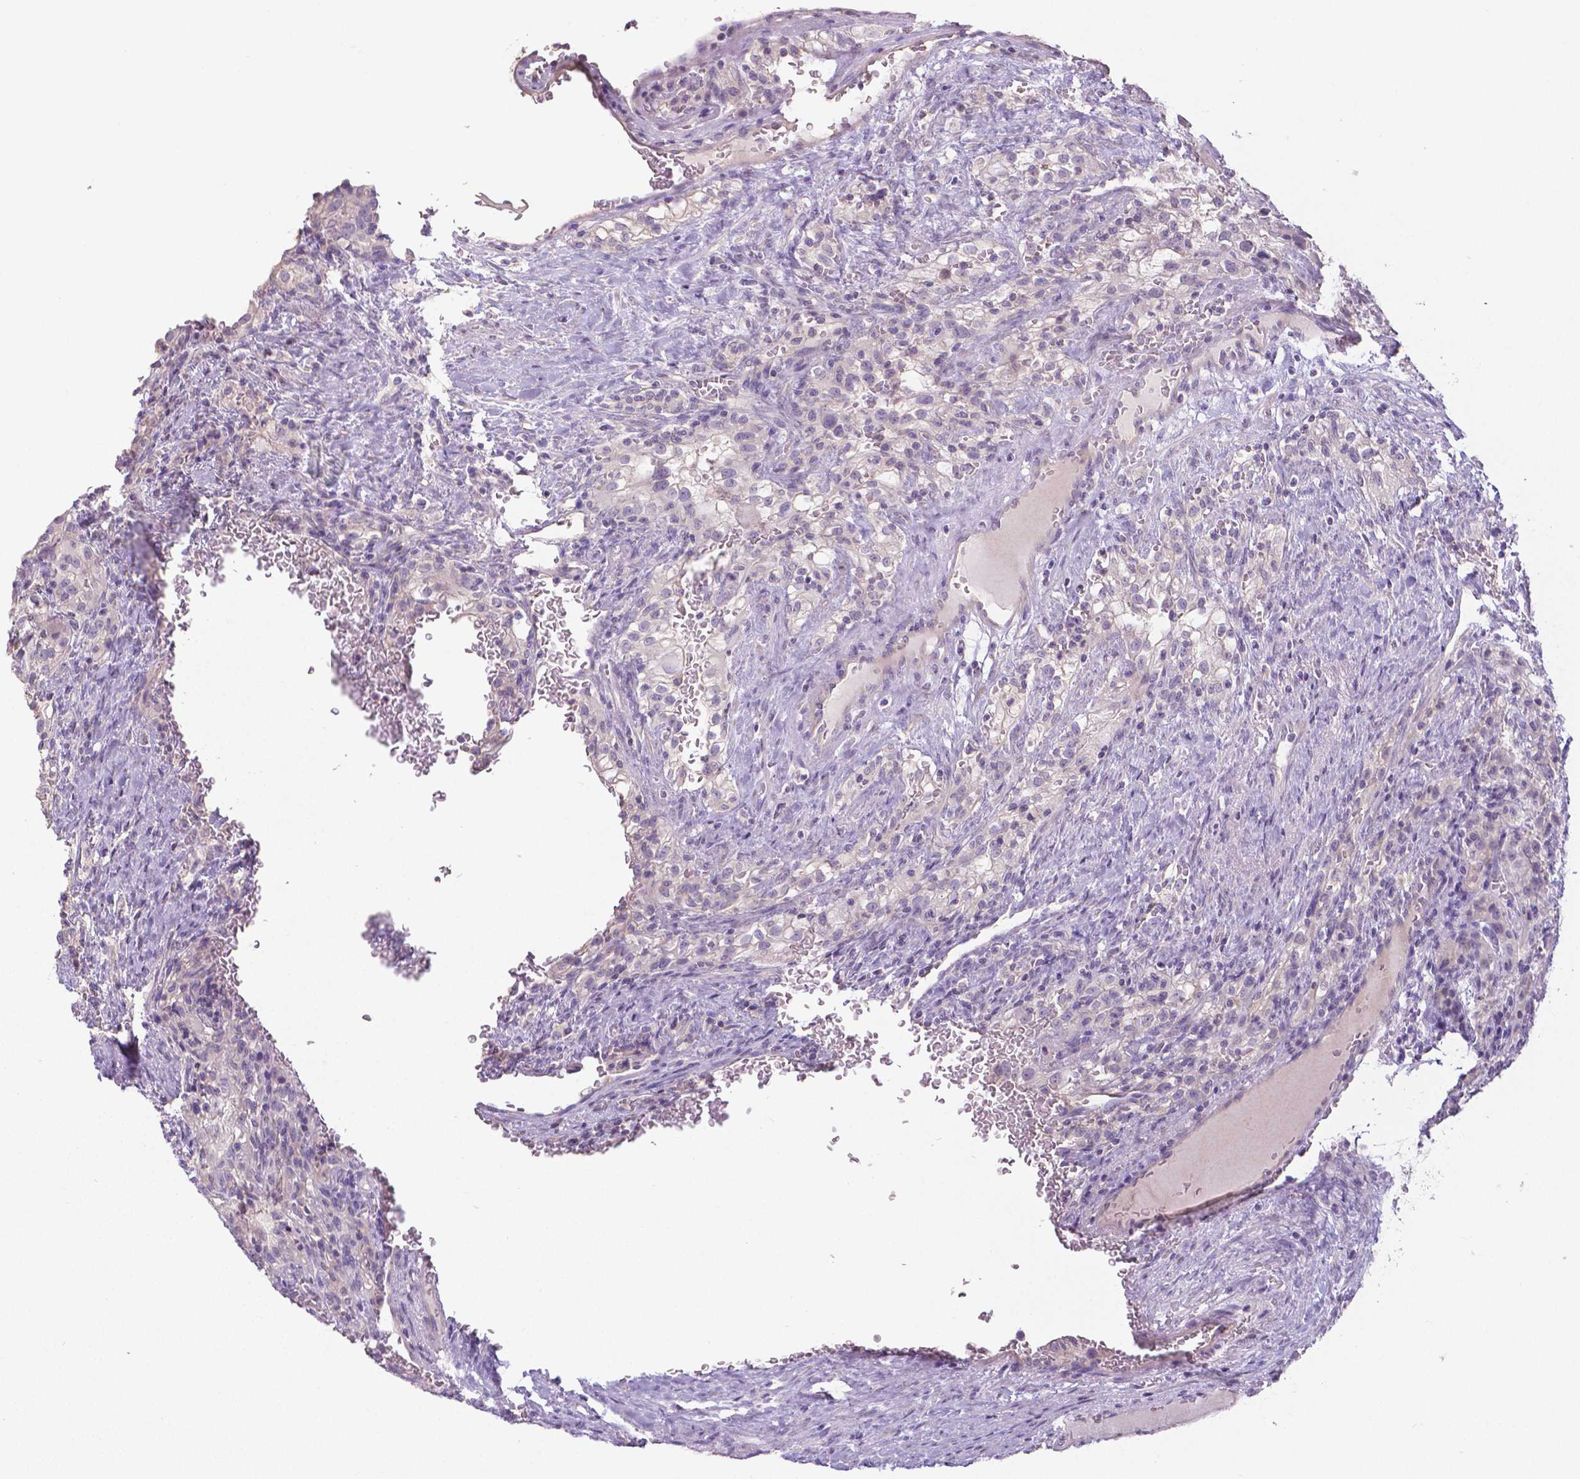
{"staining": {"intensity": "negative", "quantity": "none", "location": "none"}, "tissue": "renal cancer", "cell_type": "Tumor cells", "image_type": "cancer", "snomed": [{"axis": "morphology", "description": "Adenocarcinoma, NOS"}, {"axis": "topography", "description": "Kidney"}], "caption": "Immunohistochemistry micrograph of human adenocarcinoma (renal) stained for a protein (brown), which shows no positivity in tumor cells. Nuclei are stained in blue.", "gene": "CRMP1", "patient": {"sex": "female", "age": 74}}